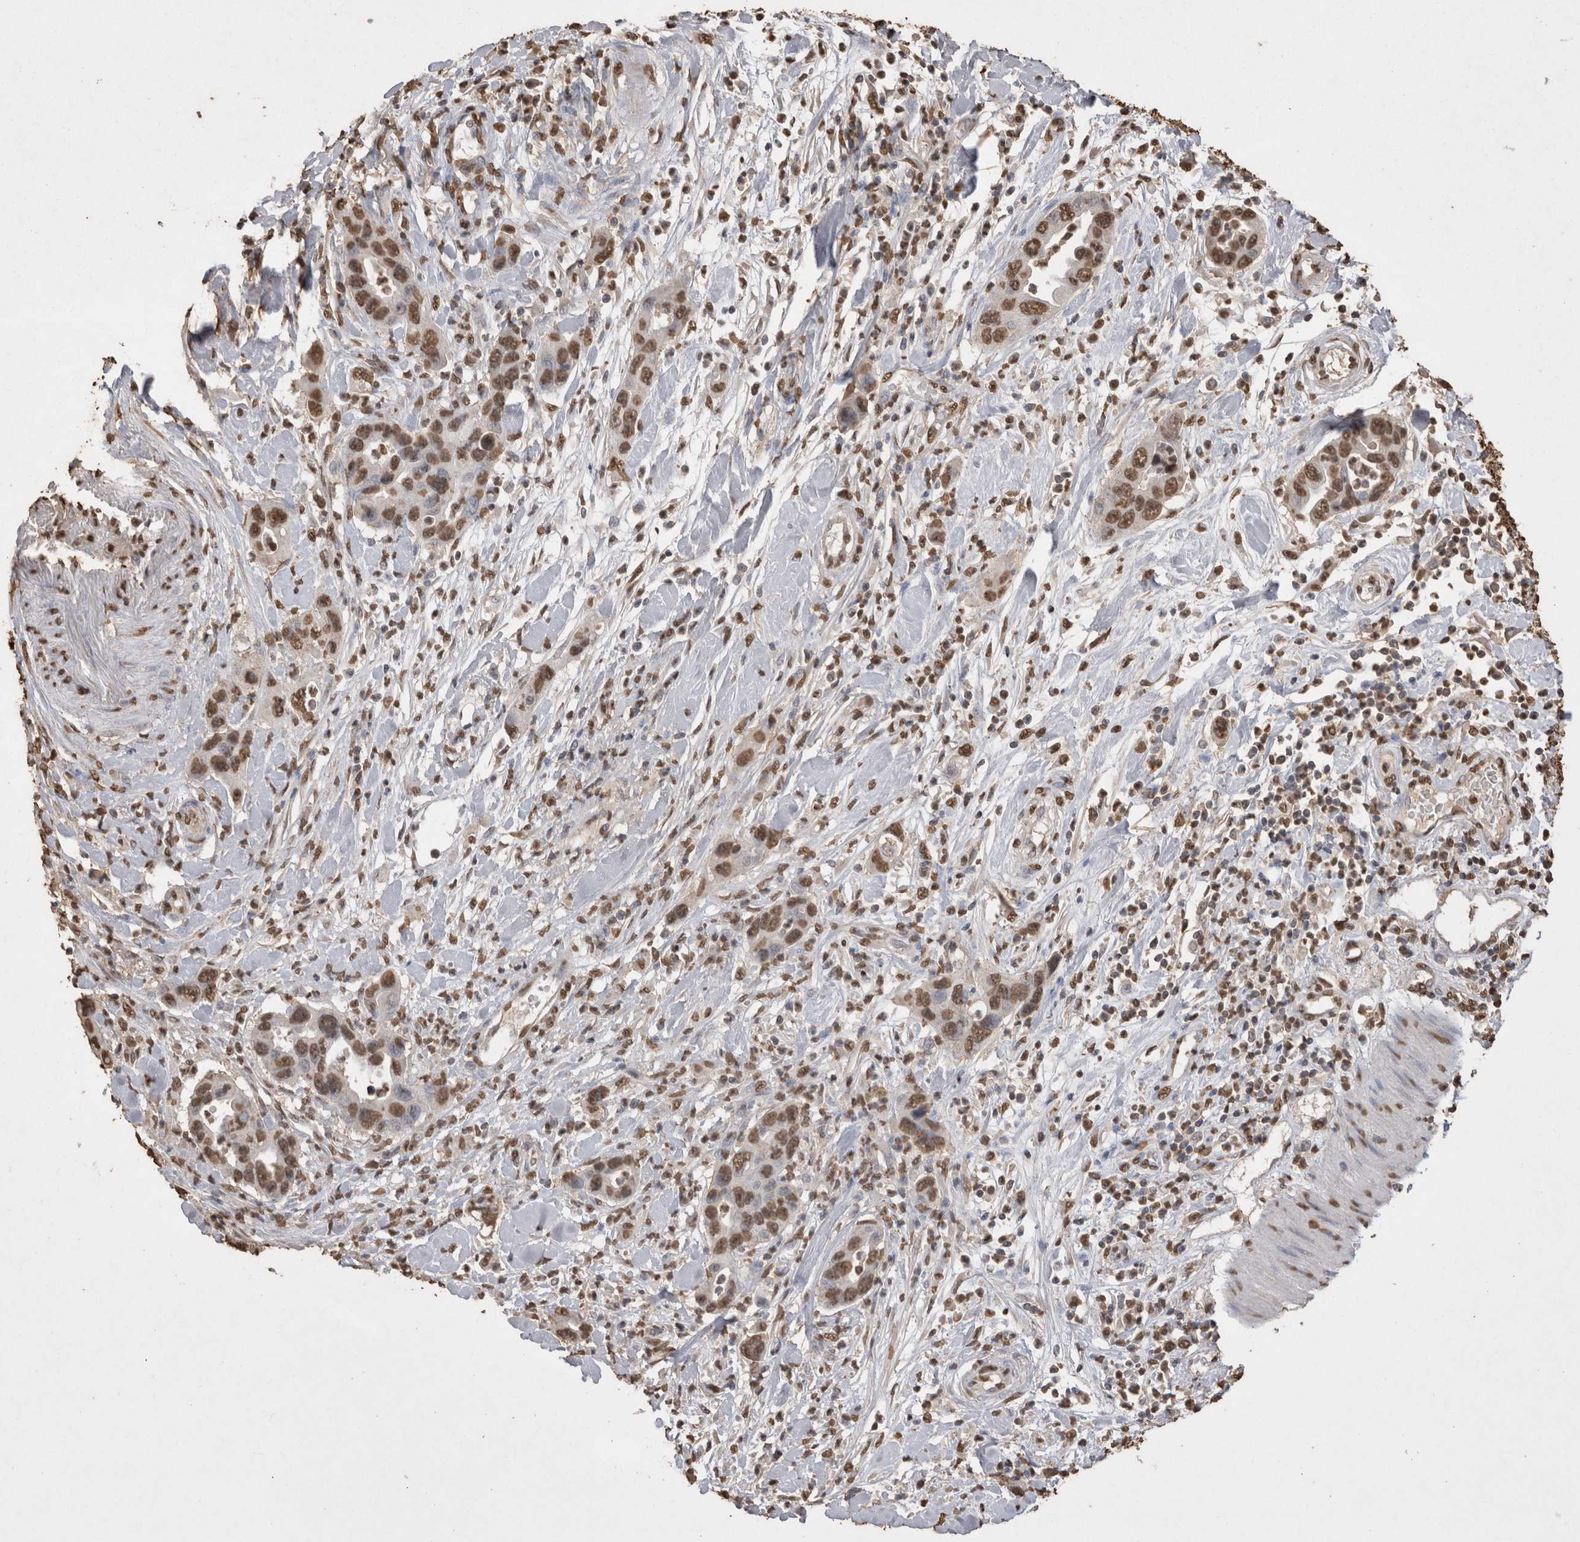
{"staining": {"intensity": "moderate", "quantity": ">75%", "location": "nuclear"}, "tissue": "pancreatic cancer", "cell_type": "Tumor cells", "image_type": "cancer", "snomed": [{"axis": "morphology", "description": "Adenocarcinoma, NOS"}, {"axis": "topography", "description": "Pancreas"}], "caption": "Immunohistochemistry (IHC) (DAB) staining of human pancreatic adenocarcinoma shows moderate nuclear protein expression in approximately >75% of tumor cells. Using DAB (brown) and hematoxylin (blue) stains, captured at high magnification using brightfield microscopy.", "gene": "POU5F1", "patient": {"sex": "female", "age": 71}}